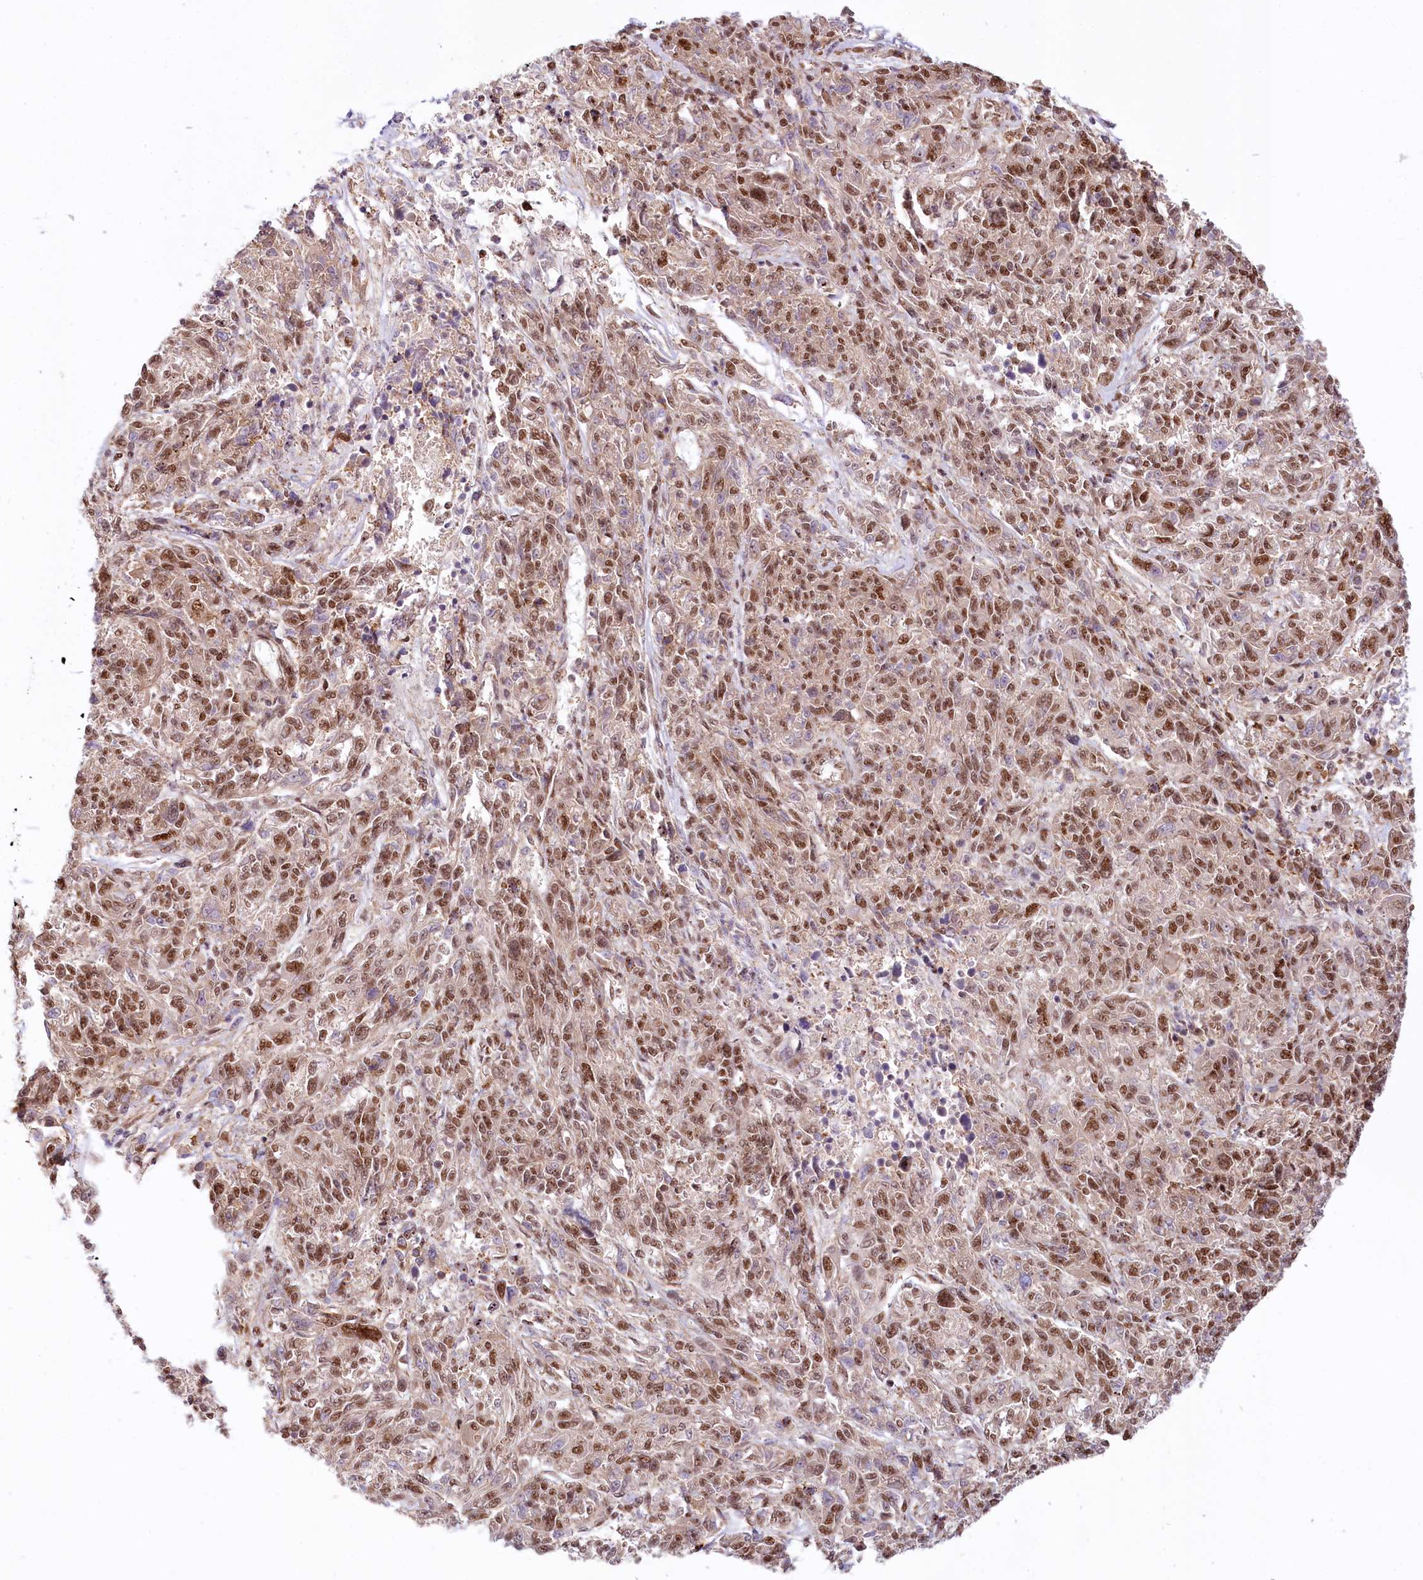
{"staining": {"intensity": "moderate", "quantity": ">75%", "location": "nuclear"}, "tissue": "melanoma", "cell_type": "Tumor cells", "image_type": "cancer", "snomed": [{"axis": "morphology", "description": "Malignant melanoma, NOS"}, {"axis": "topography", "description": "Skin"}], "caption": "Moderate nuclear staining for a protein is present in about >75% of tumor cells of melanoma using immunohistochemistry.", "gene": "TUBGCP2", "patient": {"sex": "male", "age": 53}}